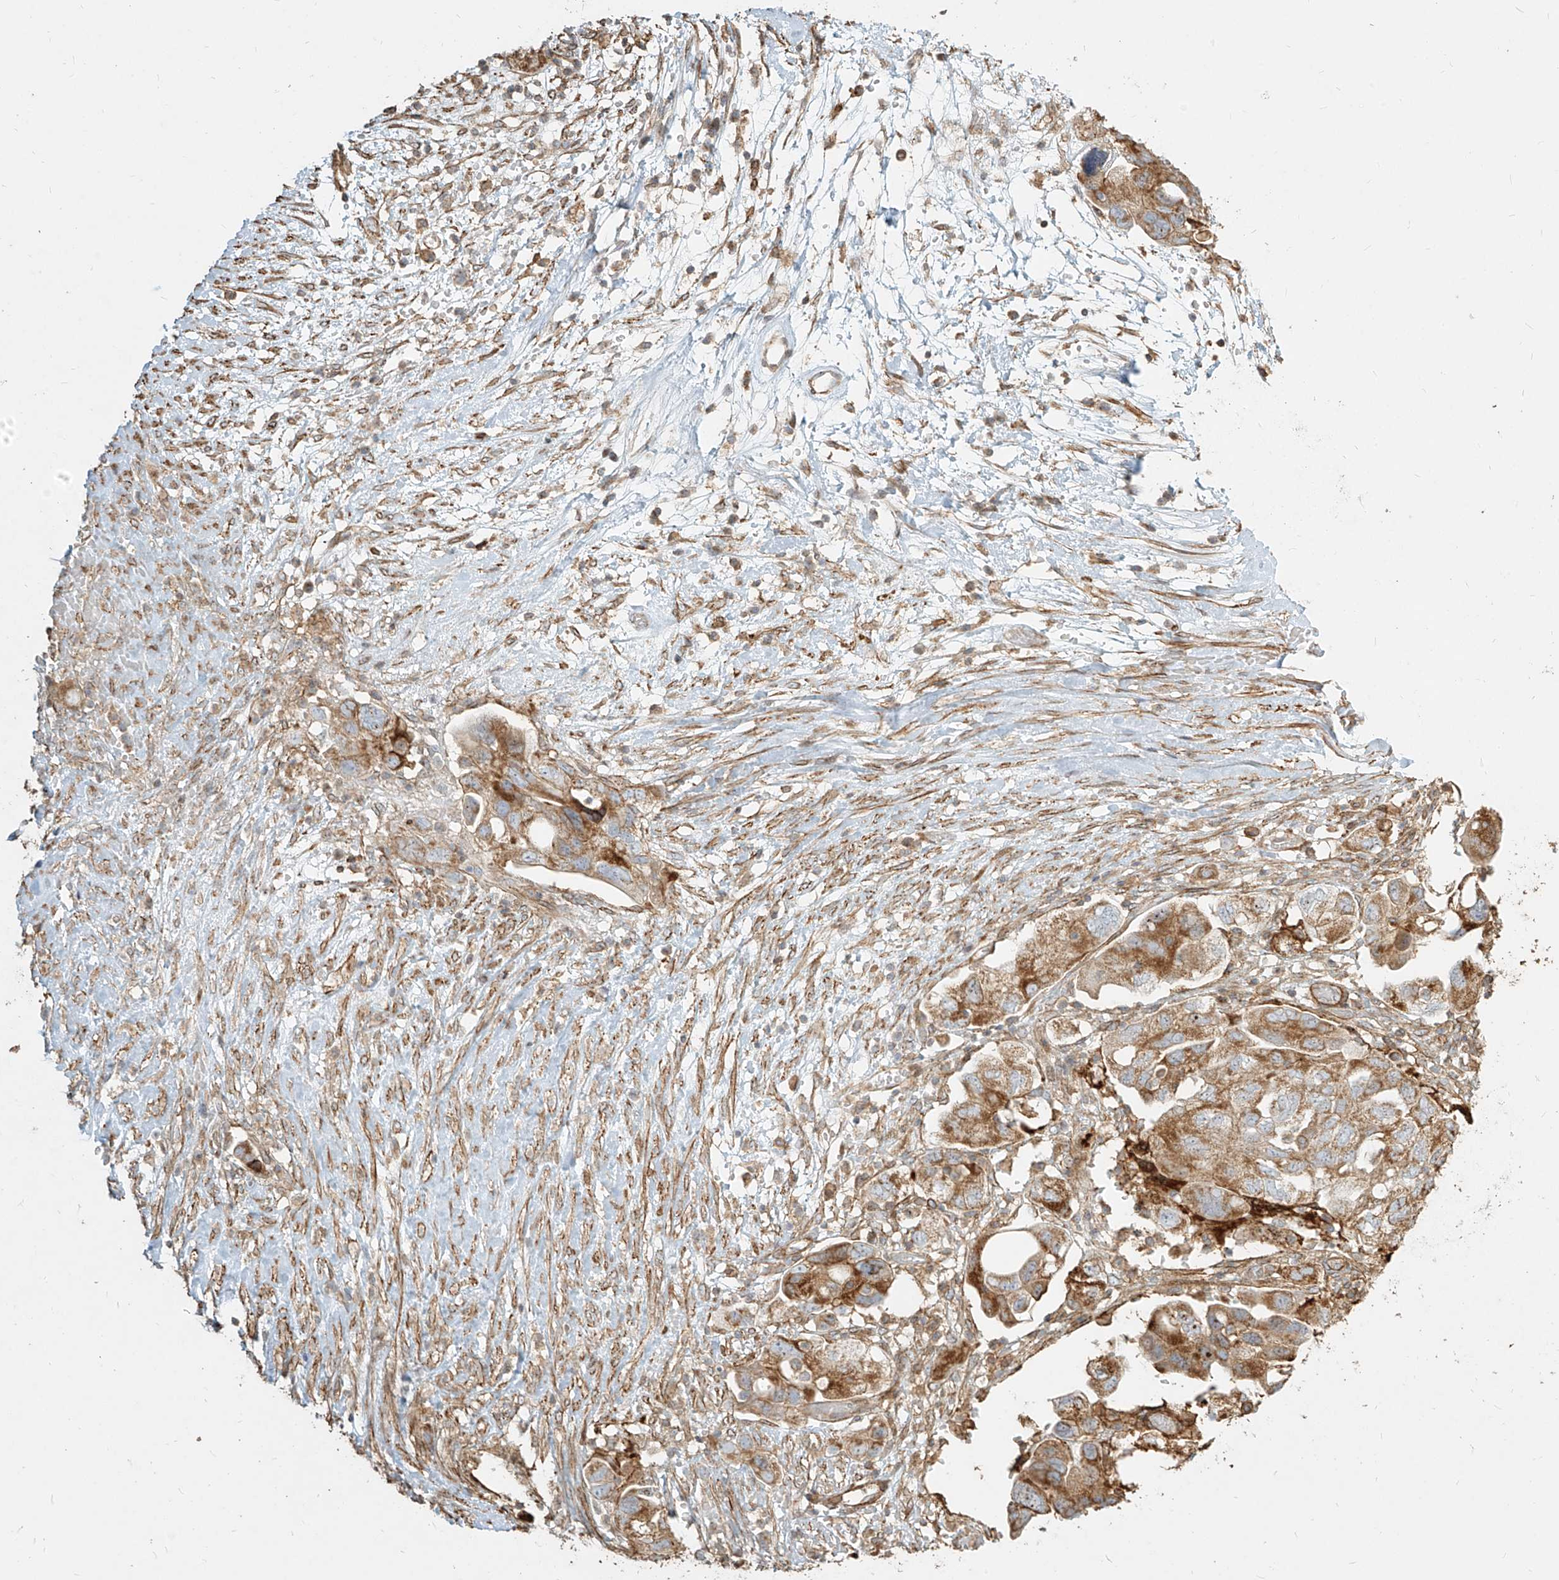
{"staining": {"intensity": "moderate", "quantity": ">75%", "location": "cytoplasmic/membranous"}, "tissue": "ovarian cancer", "cell_type": "Tumor cells", "image_type": "cancer", "snomed": [{"axis": "morphology", "description": "Carcinoma, NOS"}, {"axis": "morphology", "description": "Cystadenocarcinoma, serous, NOS"}, {"axis": "topography", "description": "Ovary"}], "caption": "A micrograph of human serous cystadenocarcinoma (ovarian) stained for a protein displays moderate cytoplasmic/membranous brown staining in tumor cells. (DAB IHC, brown staining for protein, blue staining for nuclei).", "gene": "MTX2", "patient": {"sex": "female", "age": 69}}